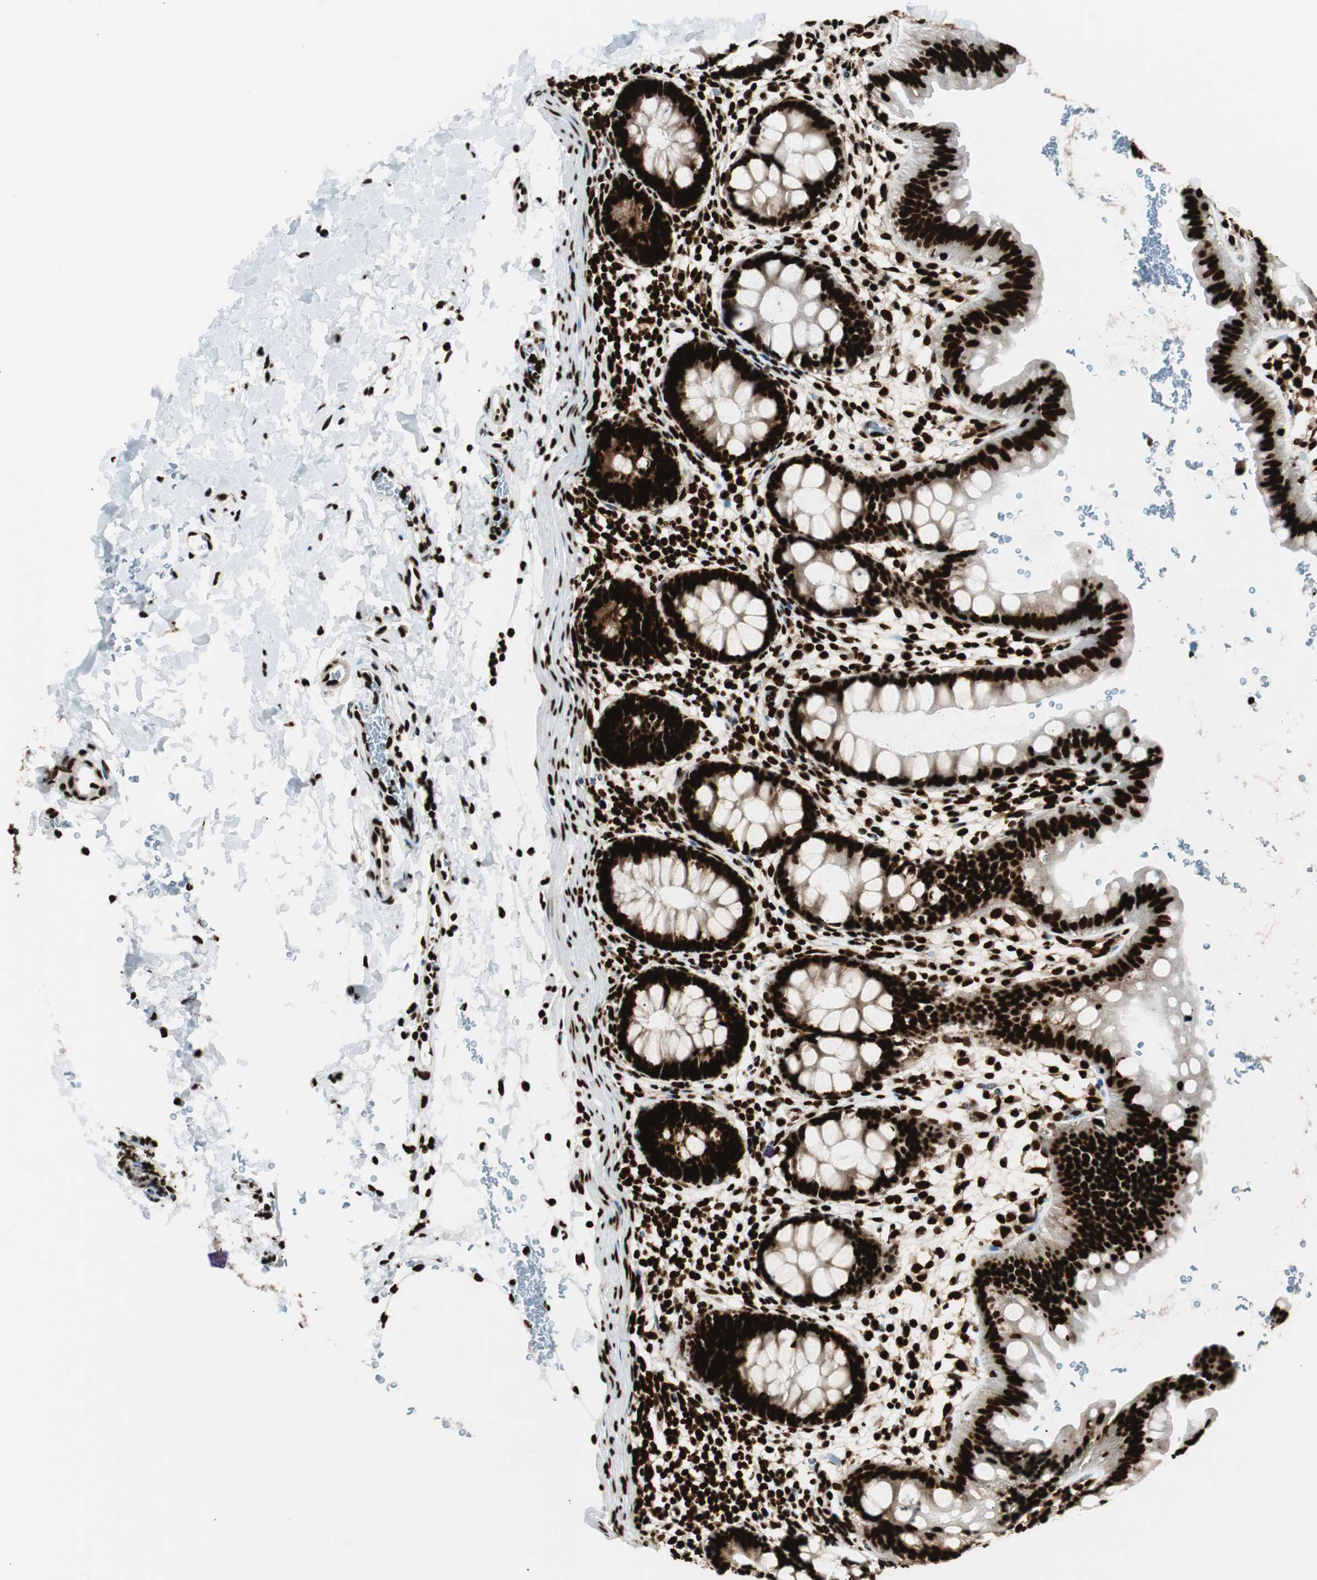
{"staining": {"intensity": "strong", "quantity": ">75%", "location": "nuclear"}, "tissue": "rectum", "cell_type": "Glandular cells", "image_type": "normal", "snomed": [{"axis": "morphology", "description": "Normal tissue, NOS"}, {"axis": "topography", "description": "Rectum"}], "caption": "Brown immunohistochemical staining in benign human rectum exhibits strong nuclear expression in approximately >75% of glandular cells.", "gene": "EWSR1", "patient": {"sex": "female", "age": 24}}